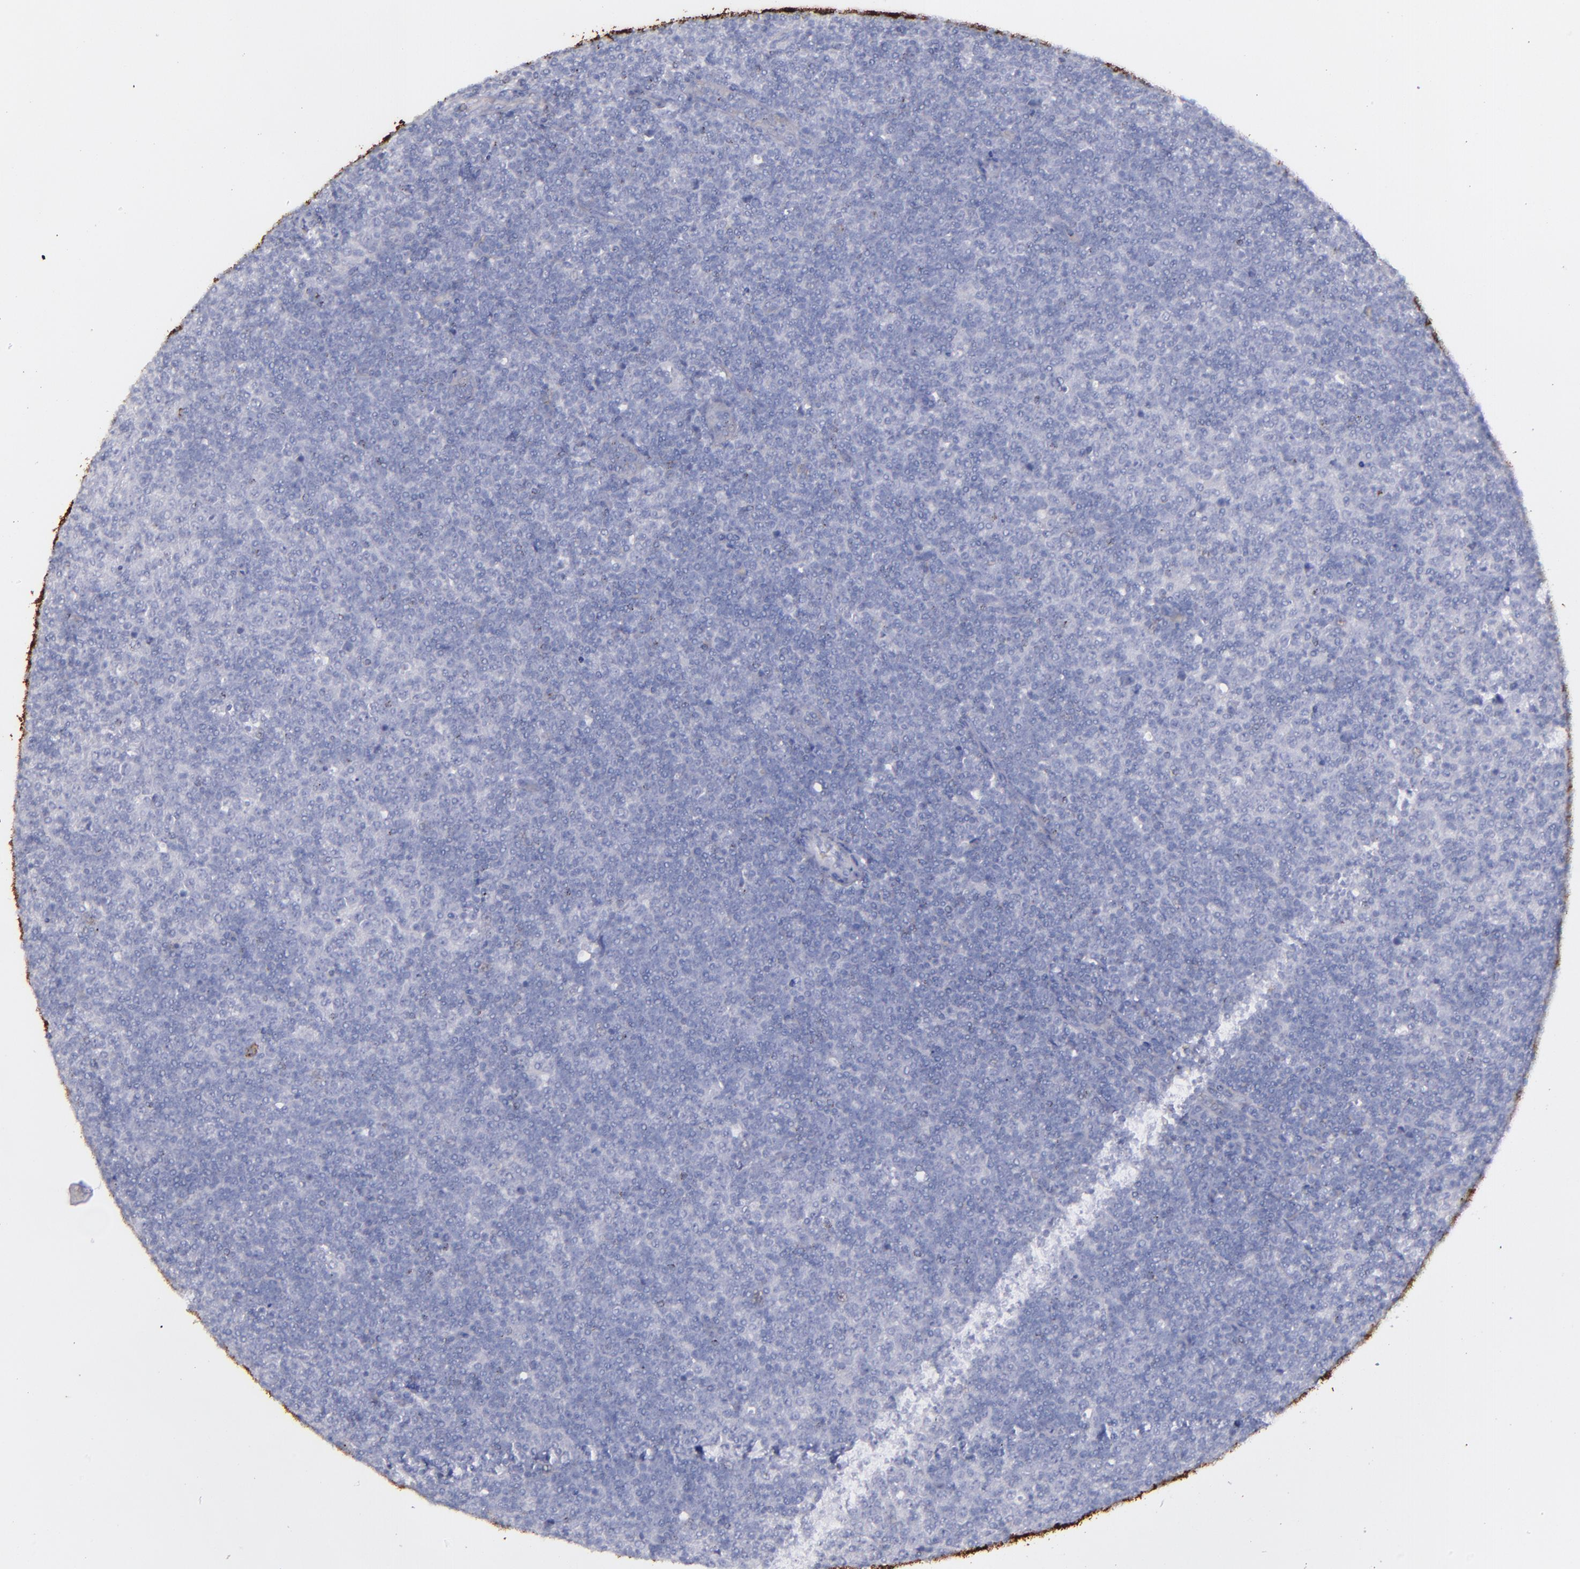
{"staining": {"intensity": "negative", "quantity": "none", "location": "none"}, "tissue": "lymphoma", "cell_type": "Tumor cells", "image_type": "cancer", "snomed": [{"axis": "morphology", "description": "Malignant lymphoma, non-Hodgkin's type, Low grade"}, {"axis": "topography", "description": "Lymph node"}], "caption": "This is an immunohistochemistry micrograph of human lymphoma. There is no staining in tumor cells.", "gene": "SNAP25", "patient": {"sex": "male", "age": 70}}